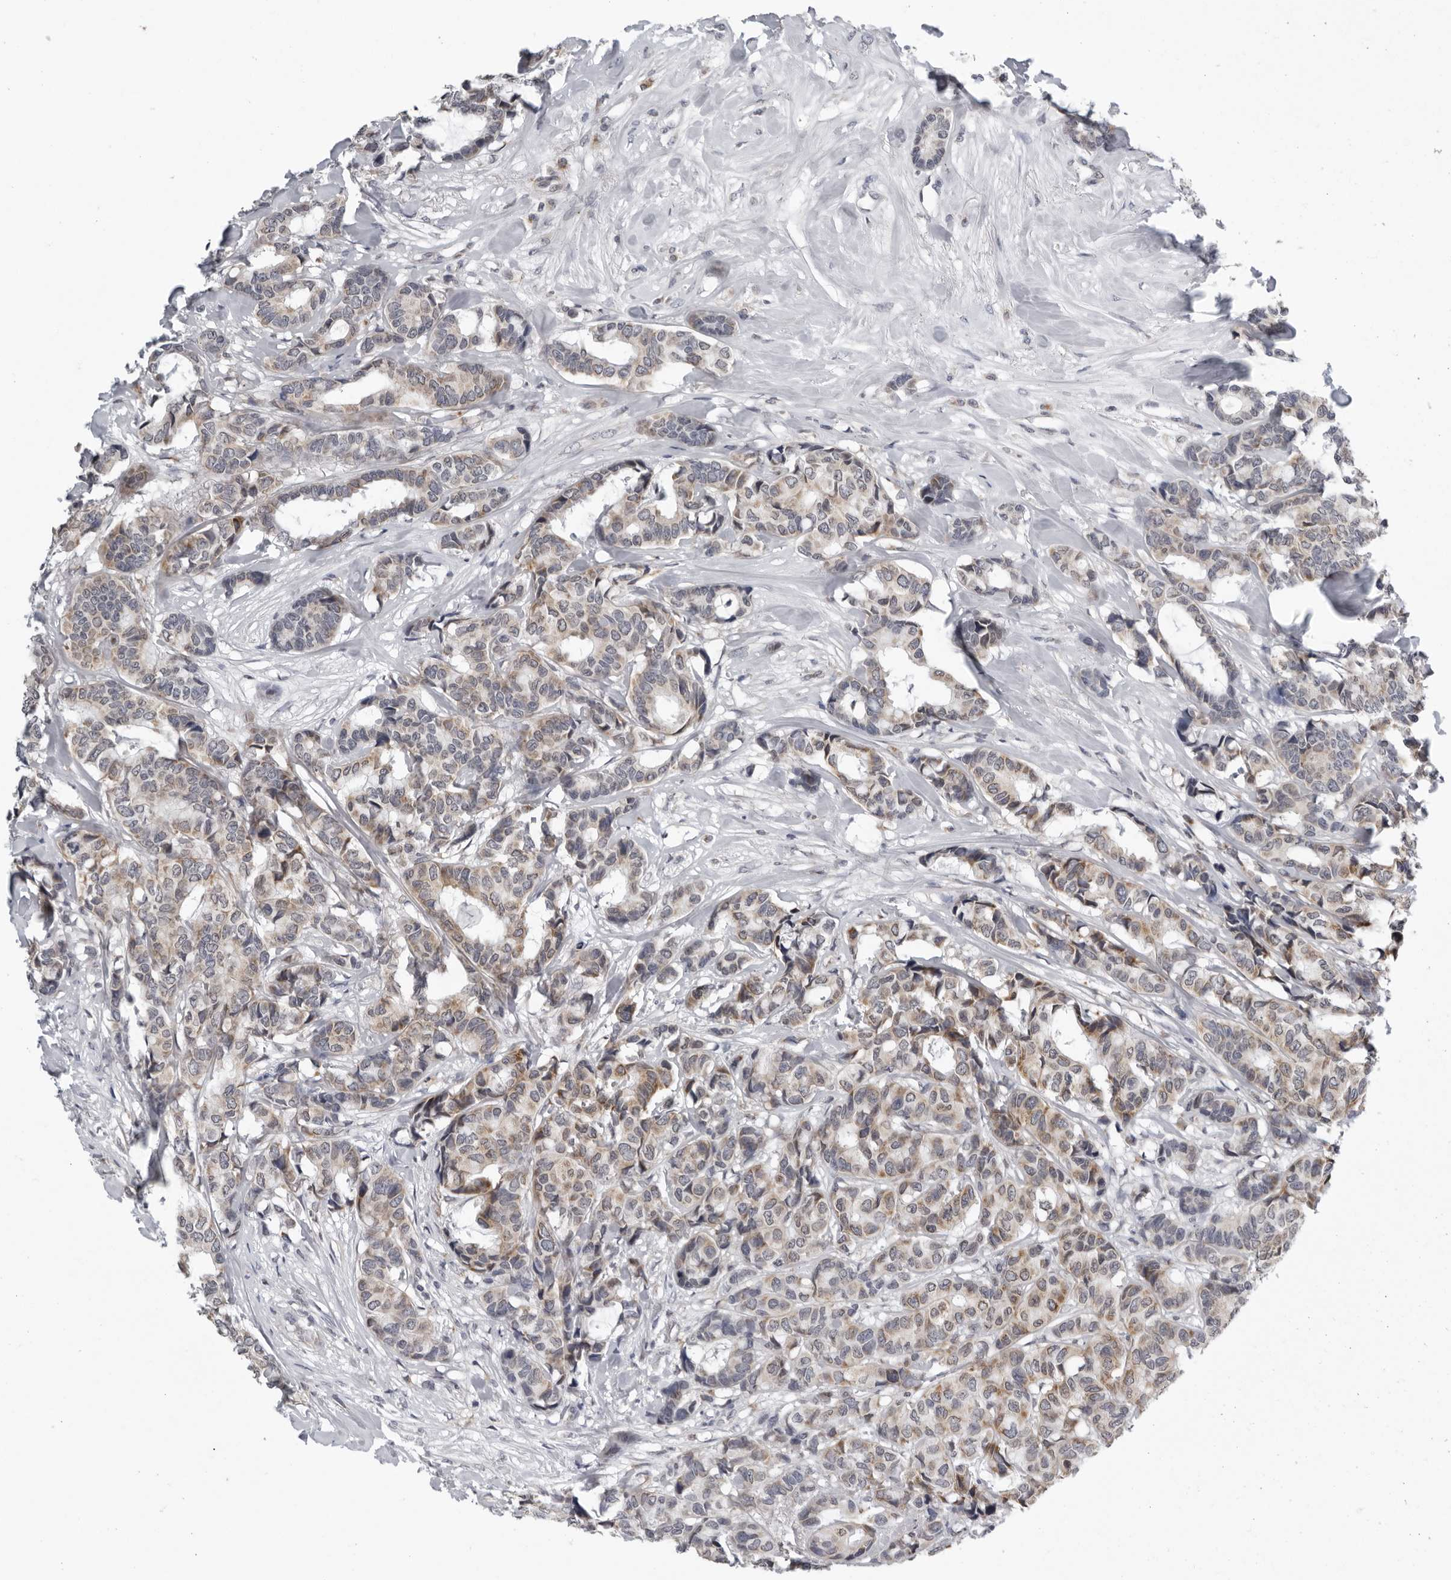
{"staining": {"intensity": "weak", "quantity": "25%-75%", "location": "cytoplasmic/membranous"}, "tissue": "breast cancer", "cell_type": "Tumor cells", "image_type": "cancer", "snomed": [{"axis": "morphology", "description": "Duct carcinoma"}, {"axis": "topography", "description": "Breast"}], "caption": "Immunohistochemical staining of human breast cancer (invasive ductal carcinoma) displays low levels of weak cytoplasmic/membranous protein positivity in about 25%-75% of tumor cells. The staining was performed using DAB (3,3'-diaminobenzidine), with brown indicating positive protein expression. Nuclei are stained blue with hematoxylin.", "gene": "CPT2", "patient": {"sex": "female", "age": 87}}